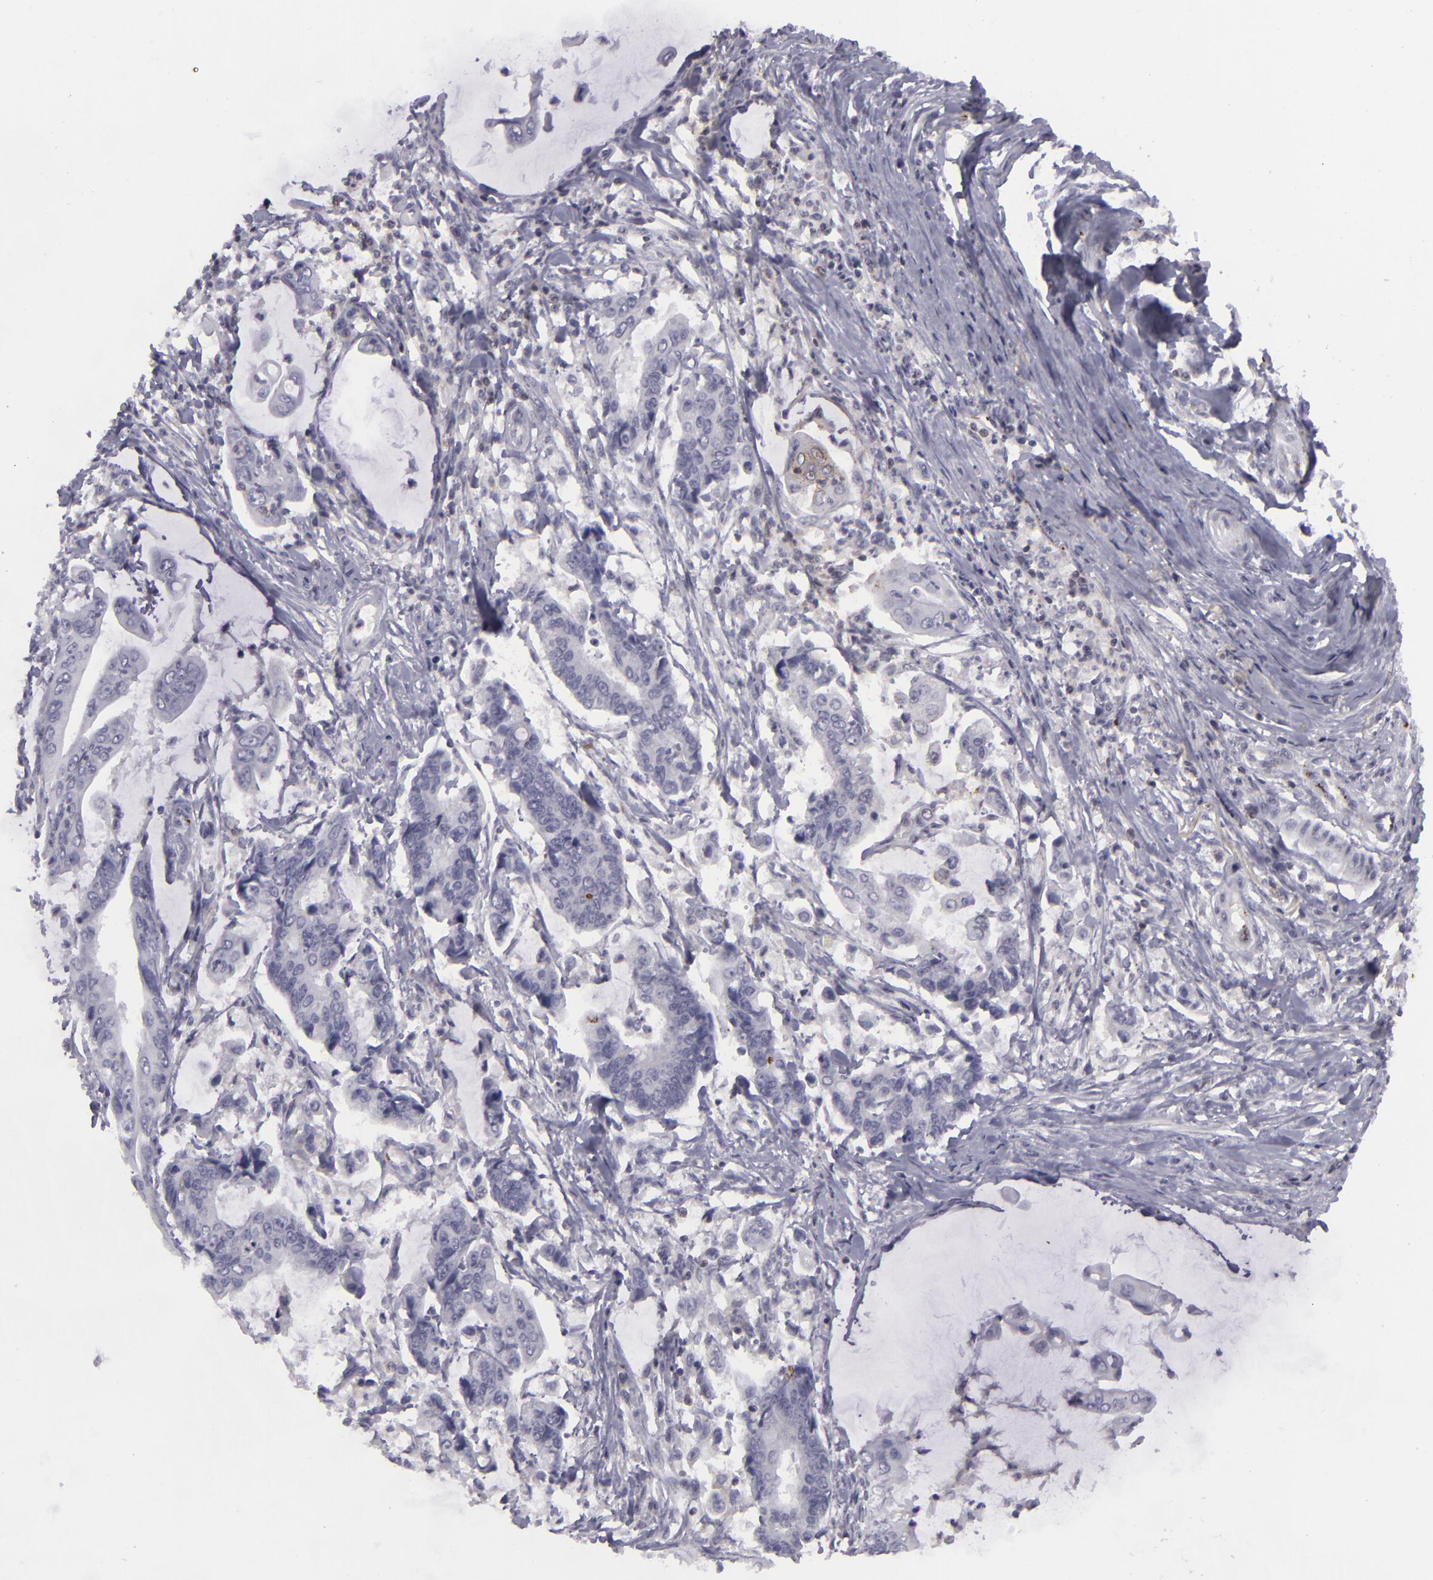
{"staining": {"intensity": "negative", "quantity": "none", "location": "none"}, "tissue": "stomach cancer", "cell_type": "Tumor cells", "image_type": "cancer", "snomed": [{"axis": "morphology", "description": "Adenocarcinoma, NOS"}, {"axis": "topography", "description": "Stomach, upper"}], "caption": "Tumor cells show no significant protein expression in stomach cancer (adenocarcinoma).", "gene": "KCNAB2", "patient": {"sex": "male", "age": 80}}